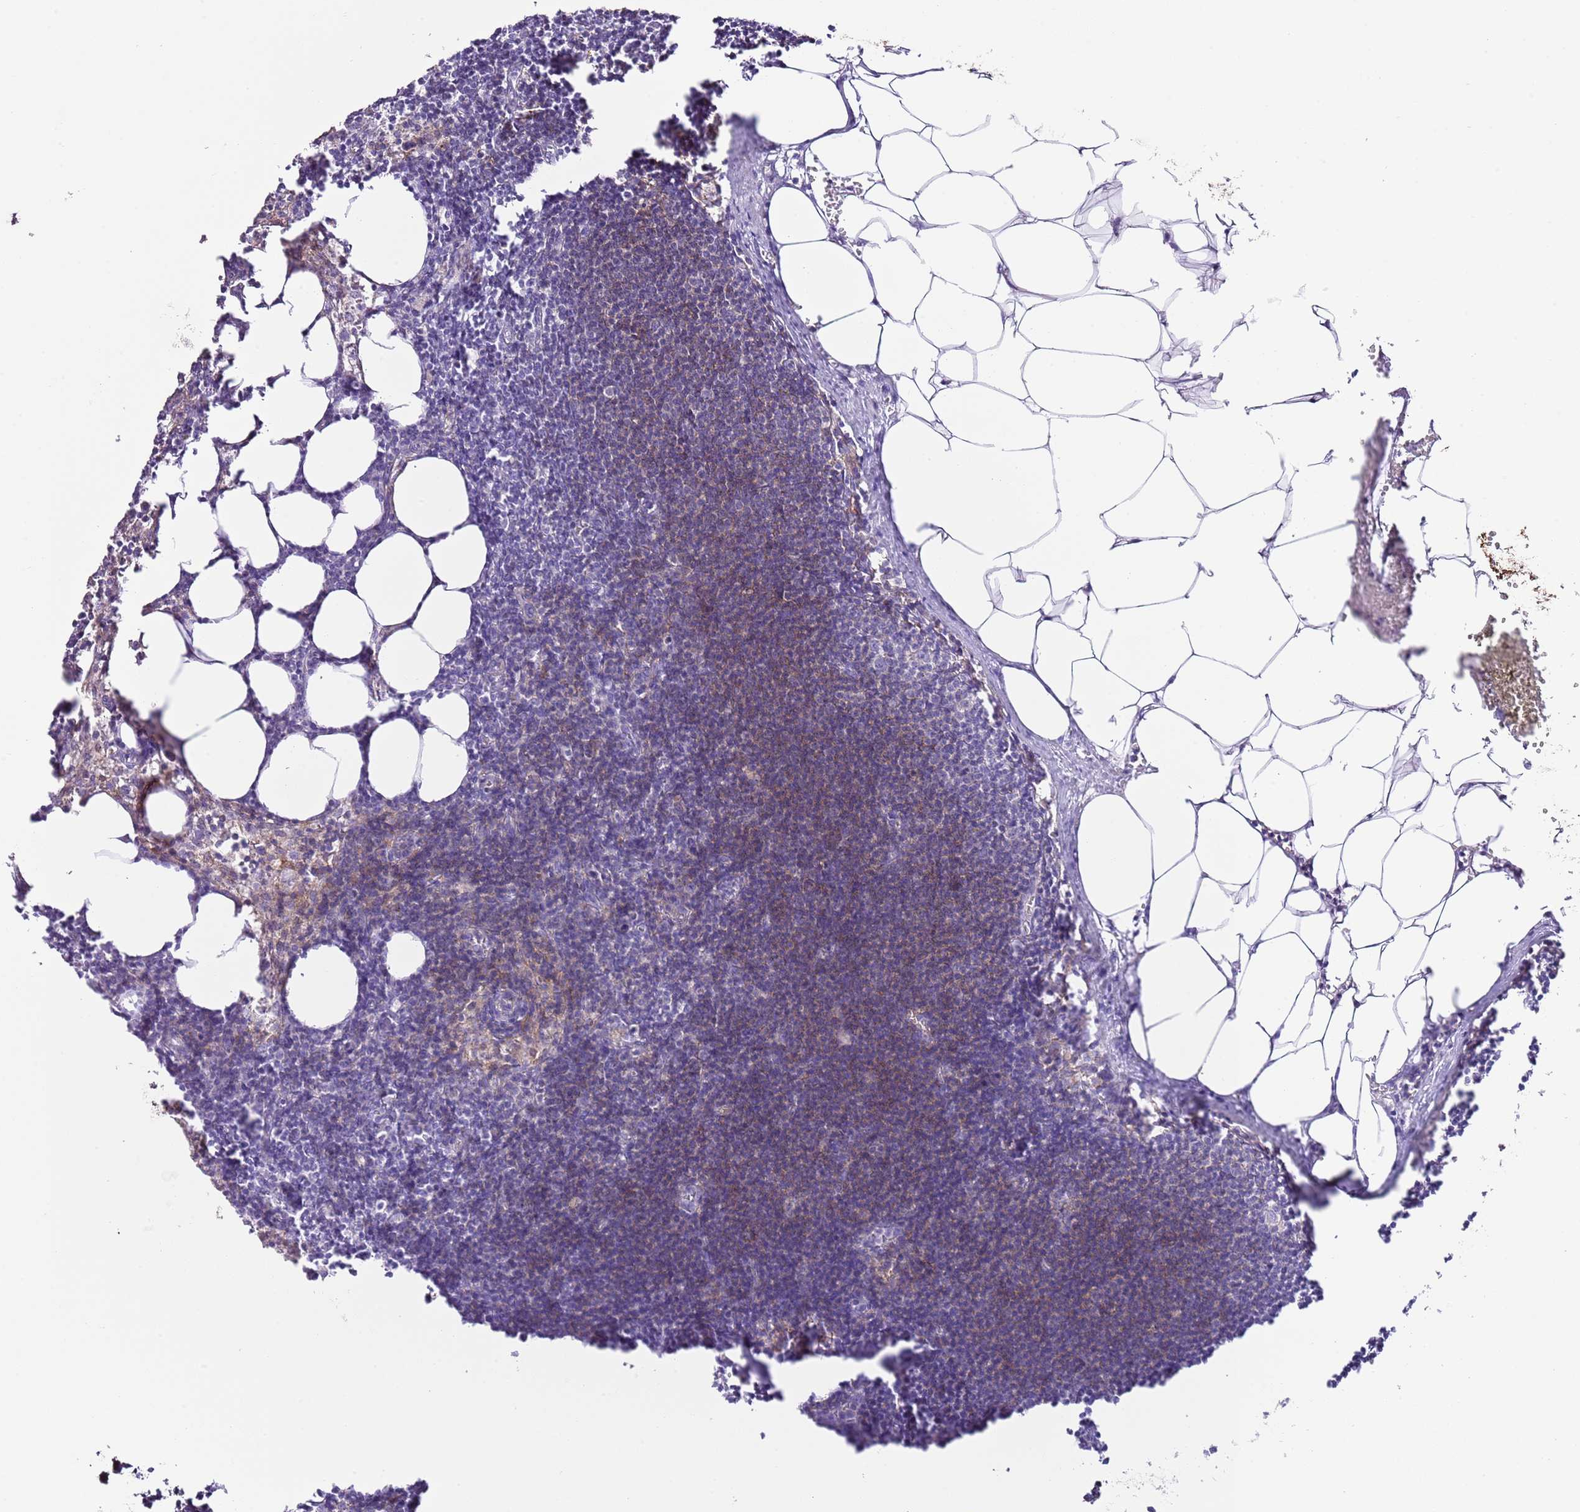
{"staining": {"intensity": "strong", "quantity": ">75%", "location": "cytoplasmic/membranous"}, "tissue": "lymph node", "cell_type": "Germinal center cells", "image_type": "normal", "snomed": [{"axis": "morphology", "description": "Normal tissue, NOS"}, {"axis": "topography", "description": "Lymph node"}], "caption": "Immunohistochemistry (IHC) staining of unremarkable lymph node, which demonstrates high levels of strong cytoplasmic/membranous expression in approximately >75% of germinal center cells indicating strong cytoplasmic/membranous protein staining. The staining was performed using DAB (3,3'-diaminobenzidine) (brown) for protein detection and nuclei were counterstained in hematoxylin (blue).", "gene": "ALDH3A1", "patient": {"sex": "female", "age": 30}}